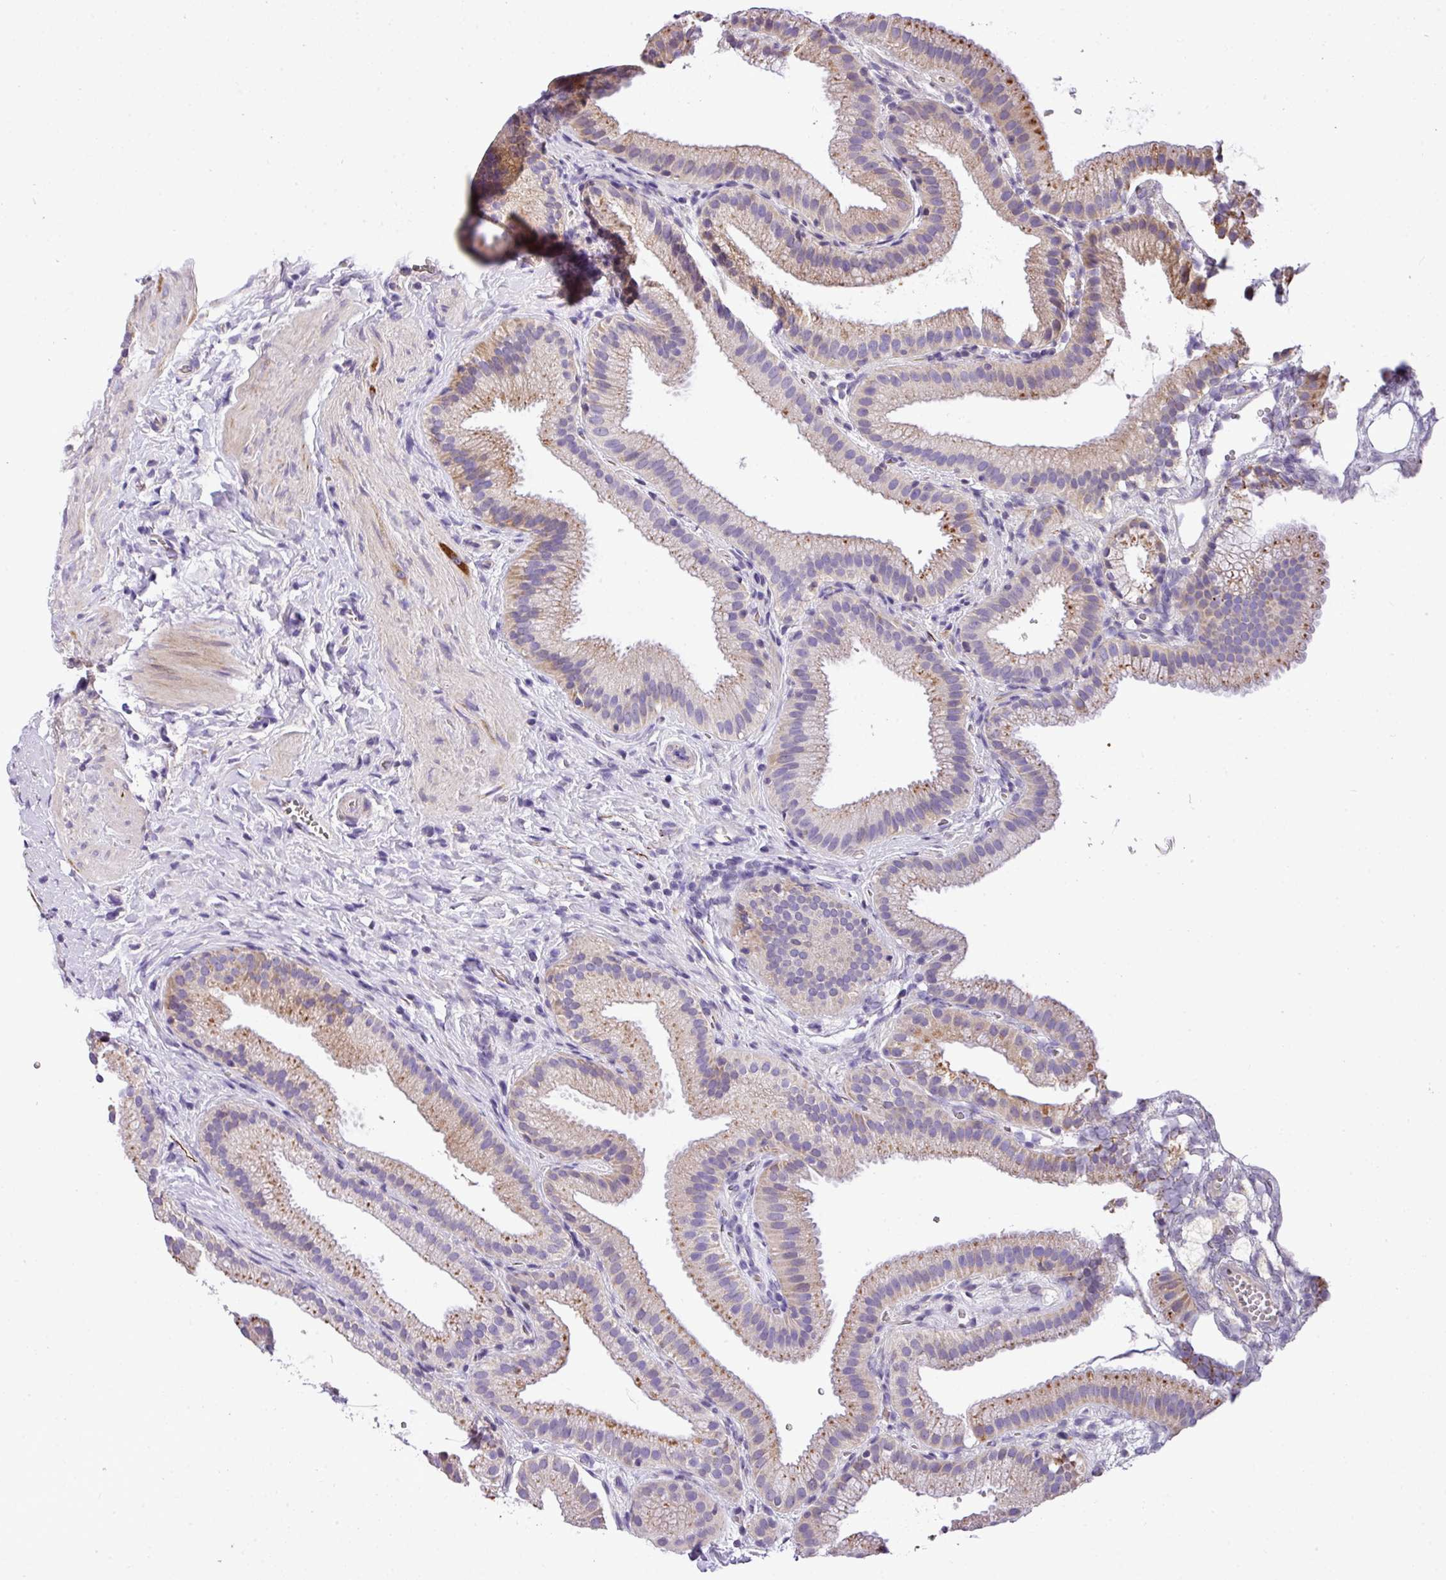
{"staining": {"intensity": "strong", "quantity": "25%-75%", "location": "cytoplasmic/membranous"}, "tissue": "gallbladder", "cell_type": "Glandular cells", "image_type": "normal", "snomed": [{"axis": "morphology", "description": "Normal tissue, NOS"}, {"axis": "topography", "description": "Gallbladder"}], "caption": "A photomicrograph of human gallbladder stained for a protein reveals strong cytoplasmic/membranous brown staining in glandular cells. (IHC, brightfield microscopy, high magnification).", "gene": "ANXA2R", "patient": {"sex": "female", "age": 63}}